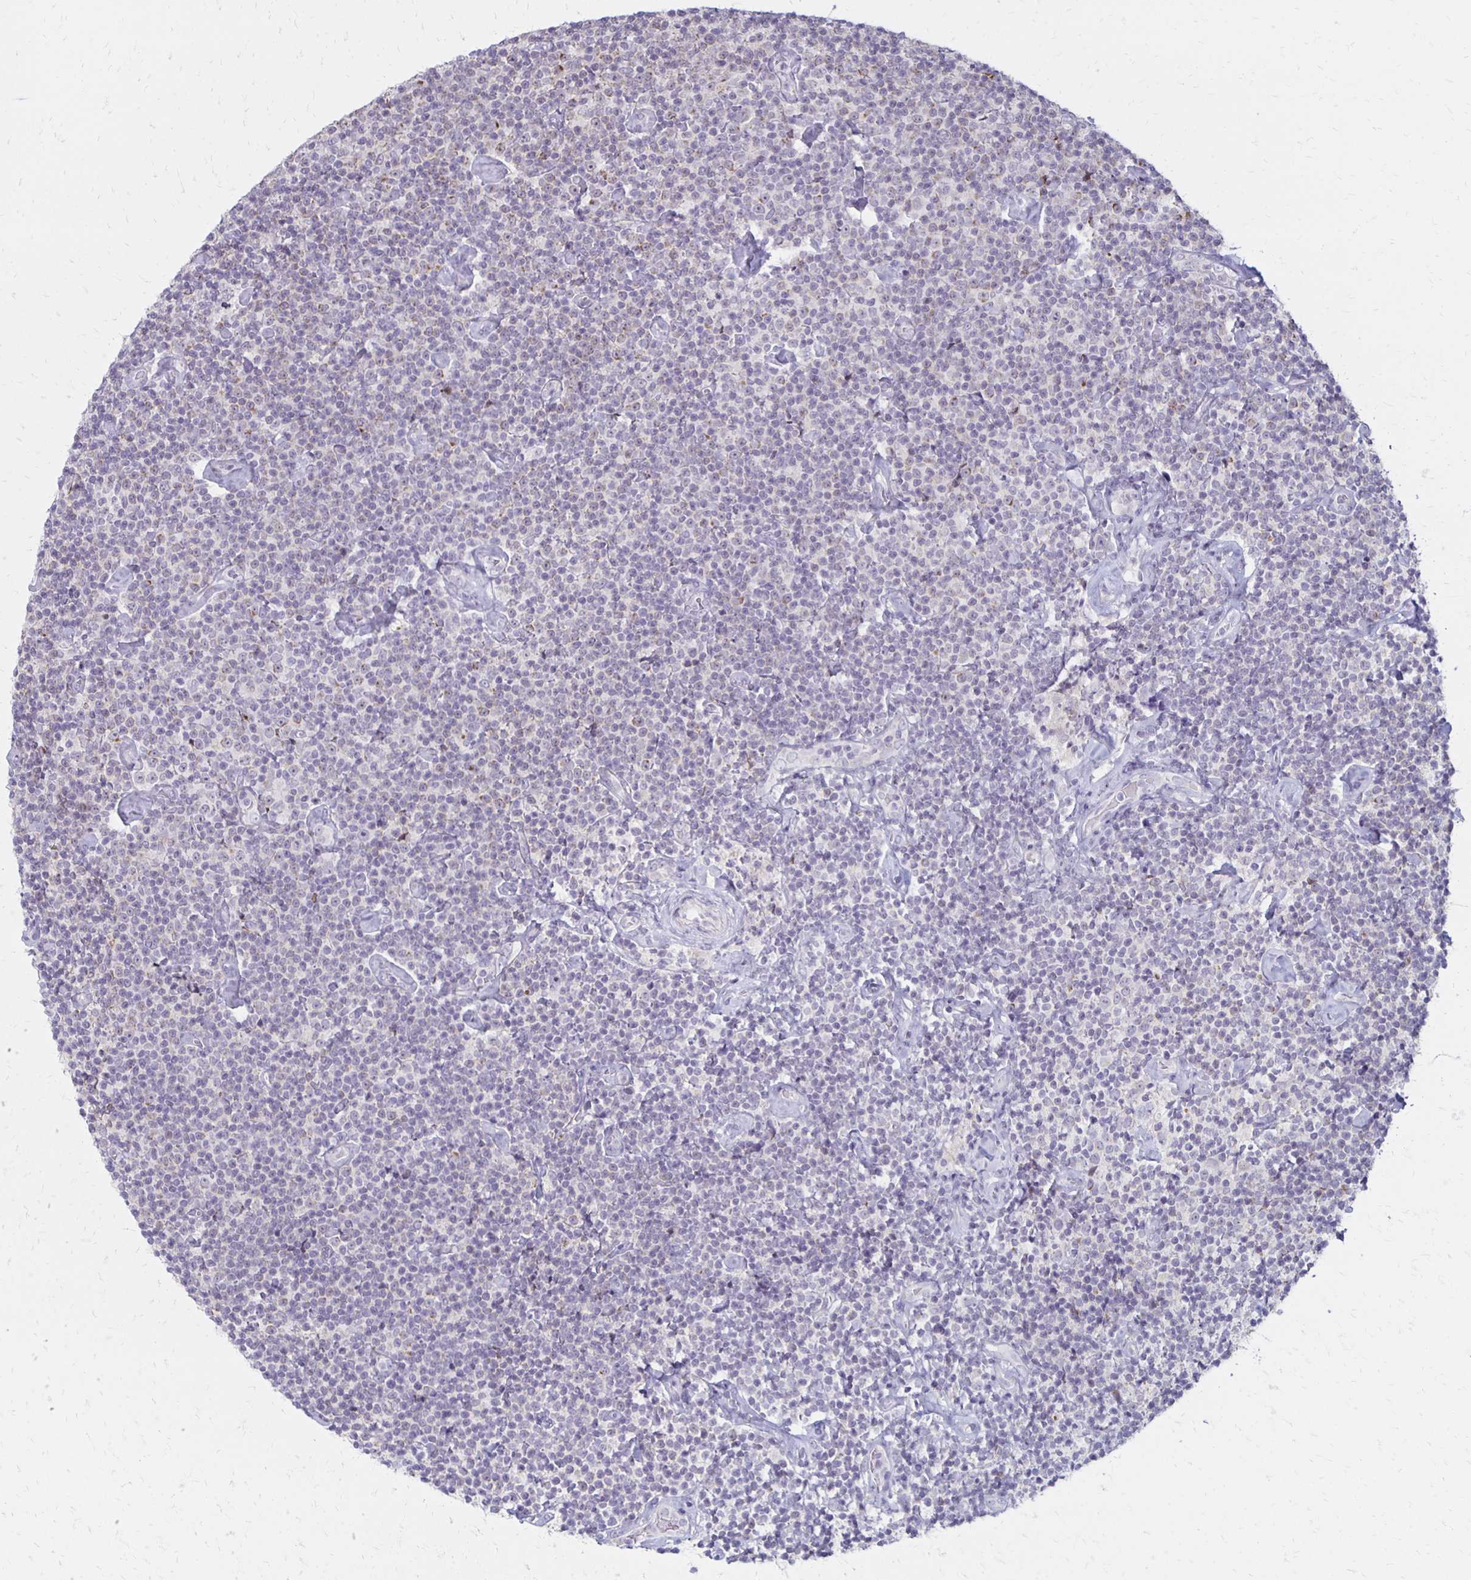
{"staining": {"intensity": "negative", "quantity": "none", "location": "none"}, "tissue": "lymphoma", "cell_type": "Tumor cells", "image_type": "cancer", "snomed": [{"axis": "morphology", "description": "Malignant lymphoma, non-Hodgkin's type, Low grade"}, {"axis": "topography", "description": "Lymph node"}], "caption": "High power microscopy micrograph of an immunohistochemistry (IHC) photomicrograph of lymphoma, revealing no significant positivity in tumor cells. The staining was performed using DAB to visualize the protein expression in brown, while the nuclei were stained in blue with hematoxylin (Magnification: 20x).", "gene": "DAGLA", "patient": {"sex": "male", "age": 81}}